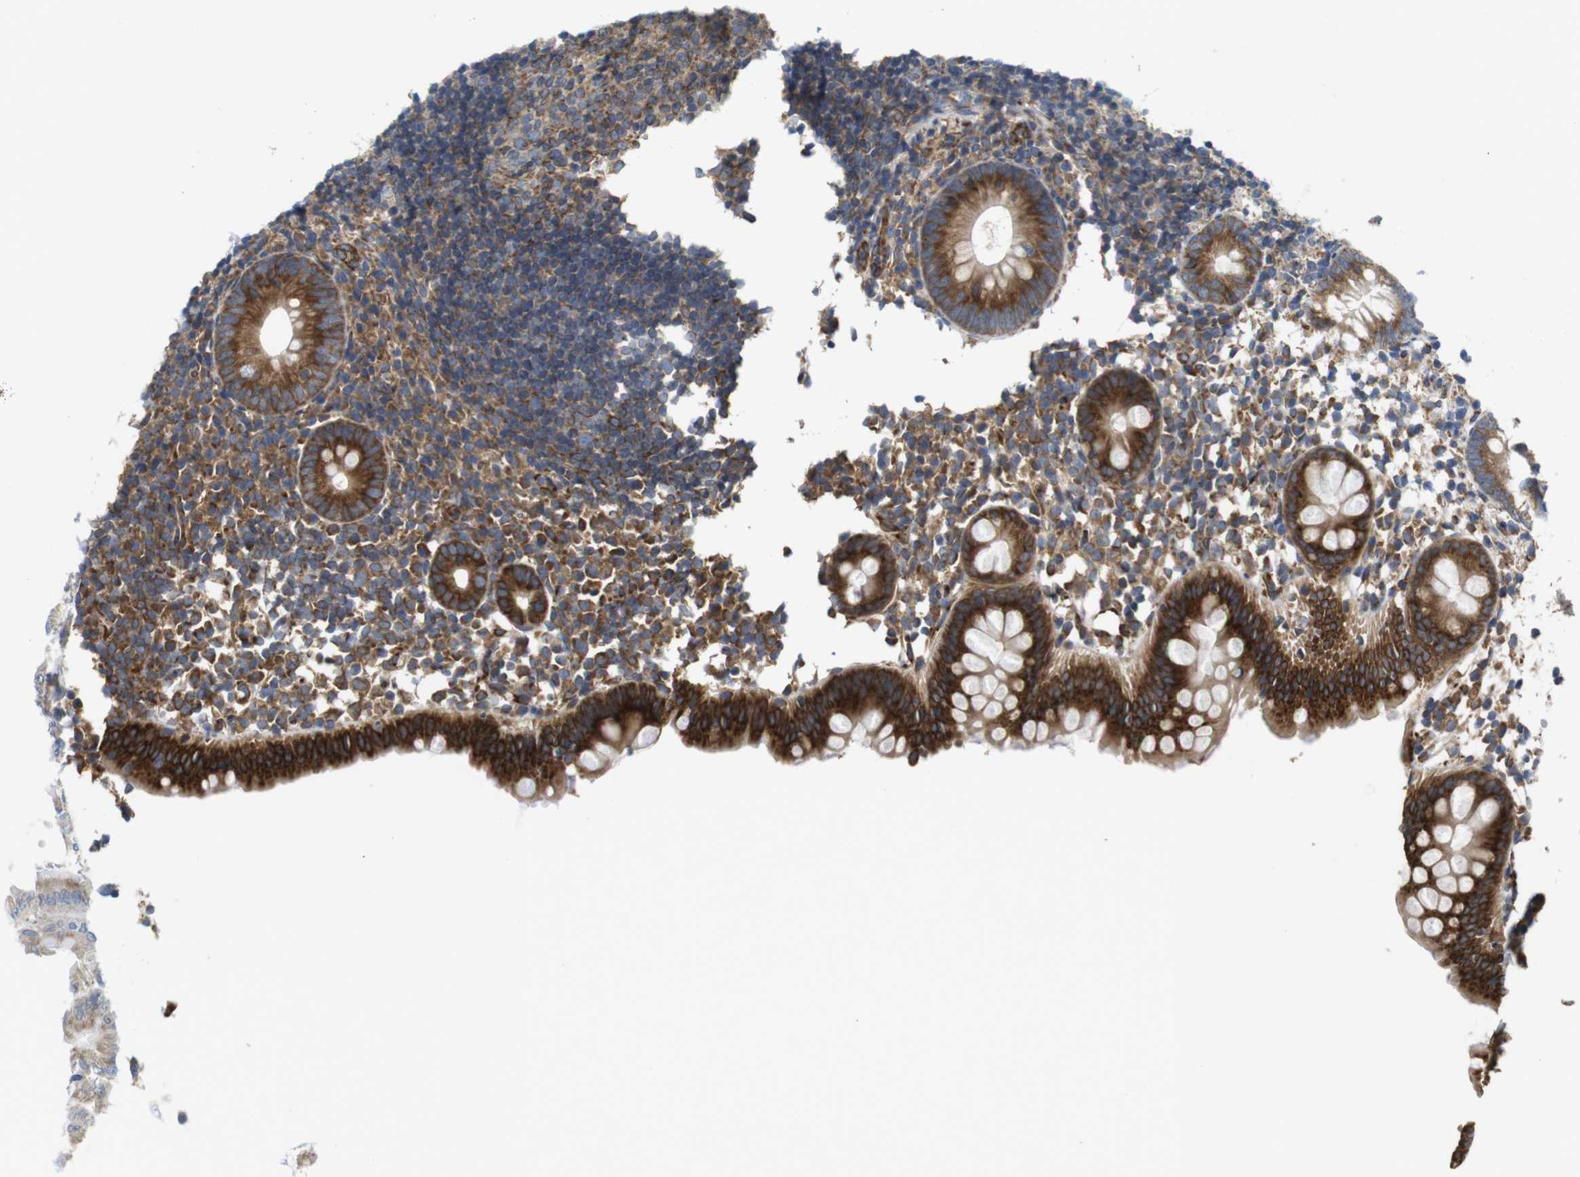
{"staining": {"intensity": "strong", "quantity": ">75%", "location": "cytoplasmic/membranous"}, "tissue": "appendix", "cell_type": "Glandular cells", "image_type": "normal", "snomed": [{"axis": "morphology", "description": "Normal tissue, NOS"}, {"axis": "topography", "description": "Appendix"}], "caption": "This is an image of immunohistochemistry (IHC) staining of unremarkable appendix, which shows strong positivity in the cytoplasmic/membranous of glandular cells.", "gene": "PCNX2", "patient": {"sex": "female", "age": 20}}